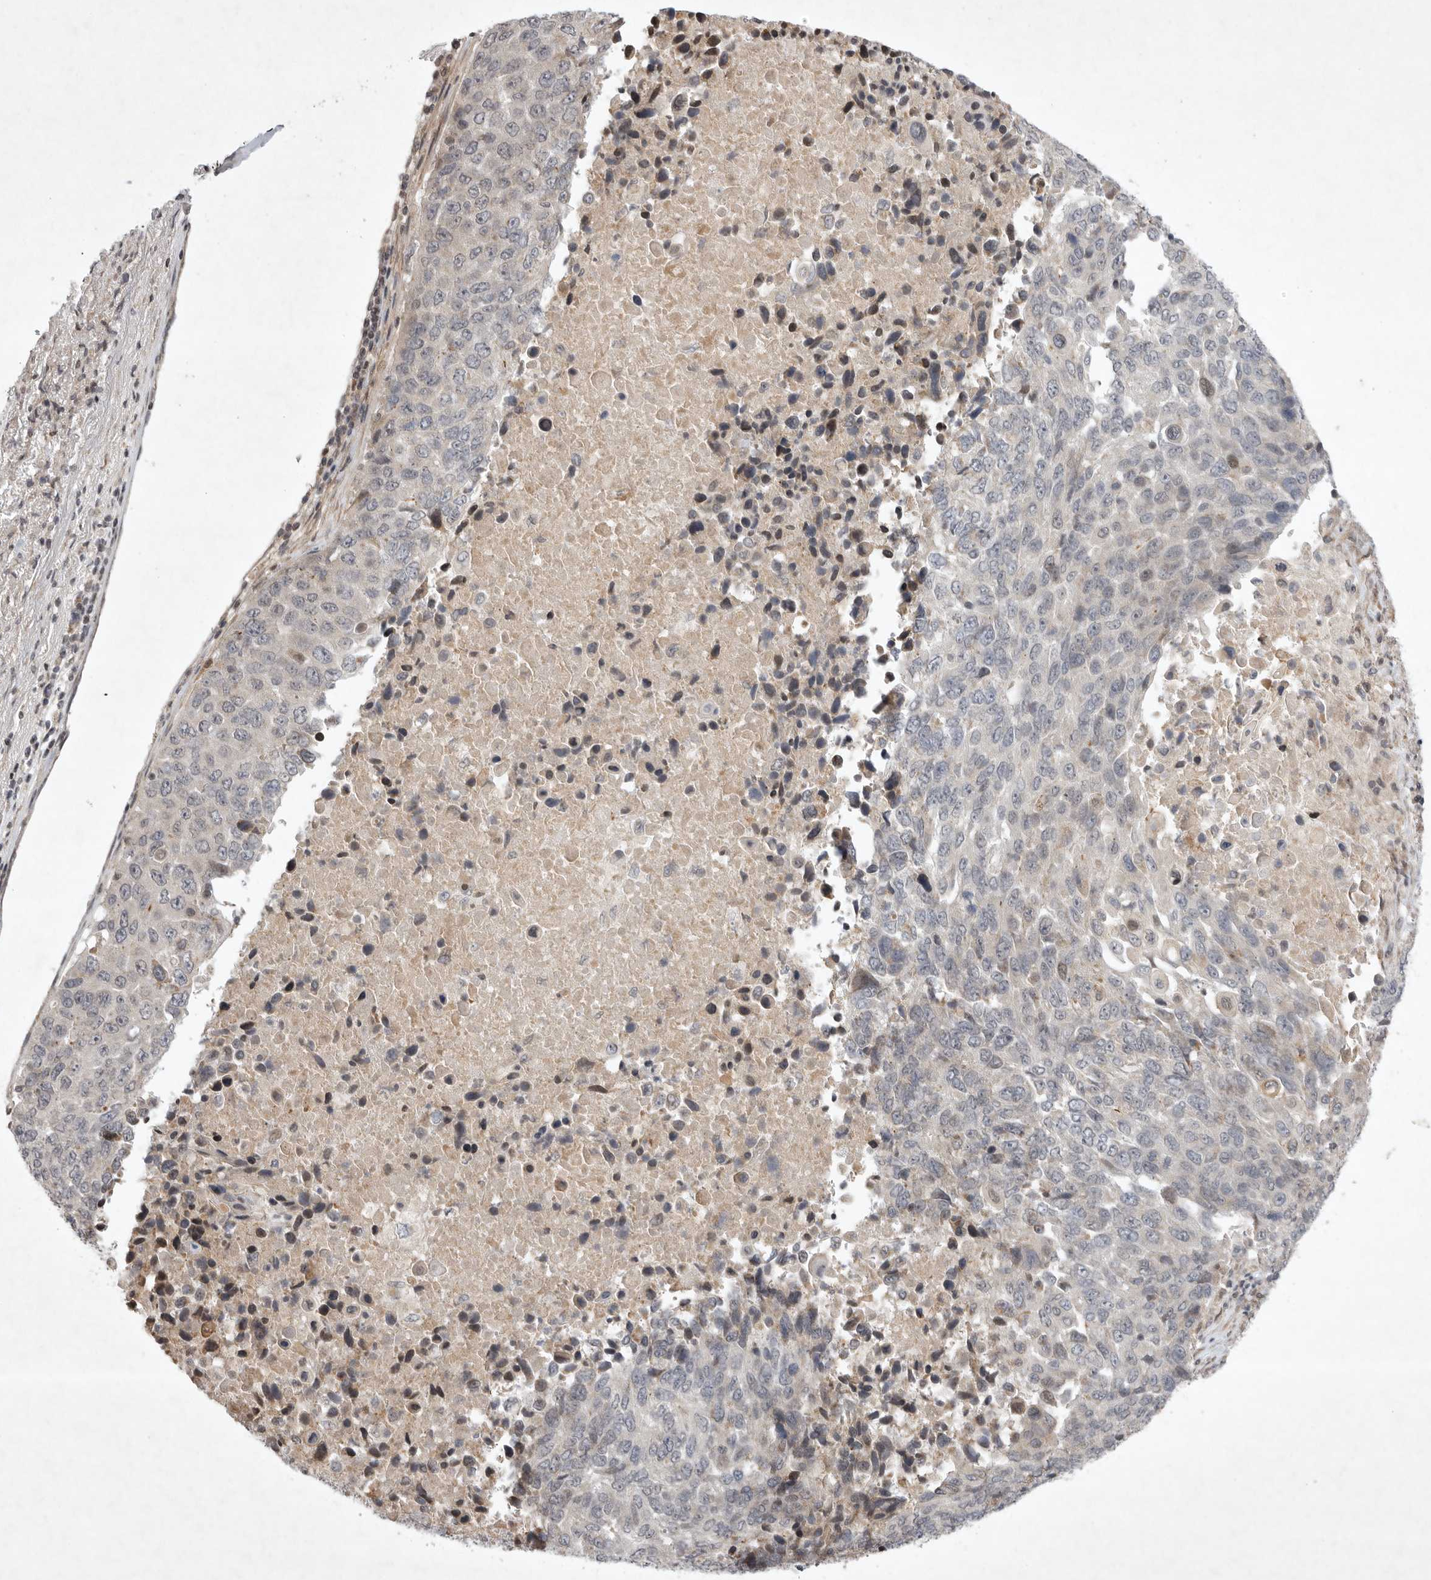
{"staining": {"intensity": "weak", "quantity": "<25%", "location": "nuclear"}, "tissue": "lung cancer", "cell_type": "Tumor cells", "image_type": "cancer", "snomed": [{"axis": "morphology", "description": "Squamous cell carcinoma, NOS"}, {"axis": "topography", "description": "Lung"}], "caption": "Tumor cells show no significant protein staining in squamous cell carcinoma (lung).", "gene": "EIF2AK1", "patient": {"sex": "male", "age": 66}}